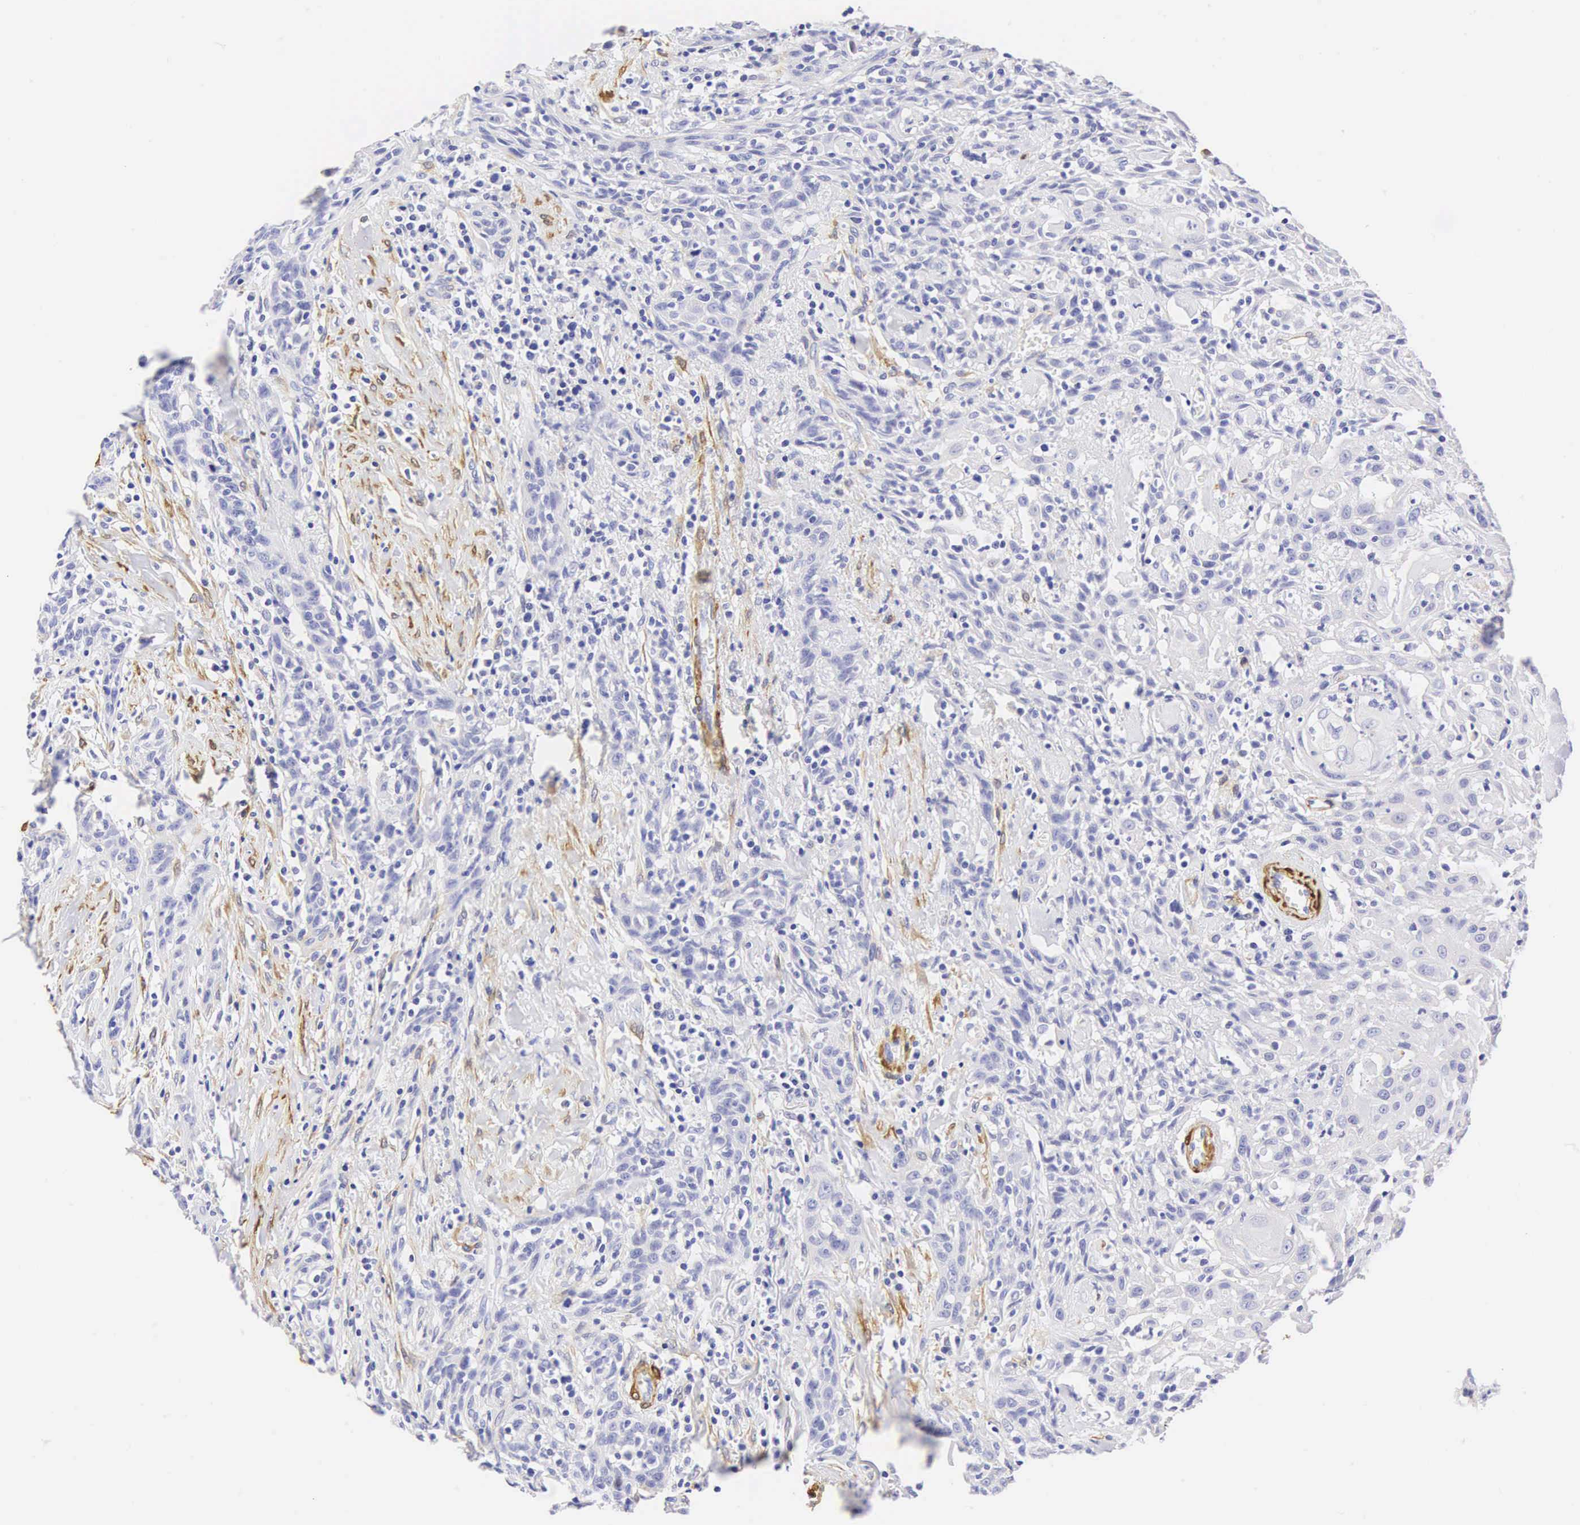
{"staining": {"intensity": "negative", "quantity": "none", "location": "none"}, "tissue": "head and neck cancer", "cell_type": "Tumor cells", "image_type": "cancer", "snomed": [{"axis": "morphology", "description": "Squamous cell carcinoma, NOS"}, {"axis": "topography", "description": "Oral tissue"}, {"axis": "topography", "description": "Head-Neck"}], "caption": "High power microscopy histopathology image of an IHC image of head and neck cancer (squamous cell carcinoma), revealing no significant positivity in tumor cells.", "gene": "CNN1", "patient": {"sex": "female", "age": 82}}